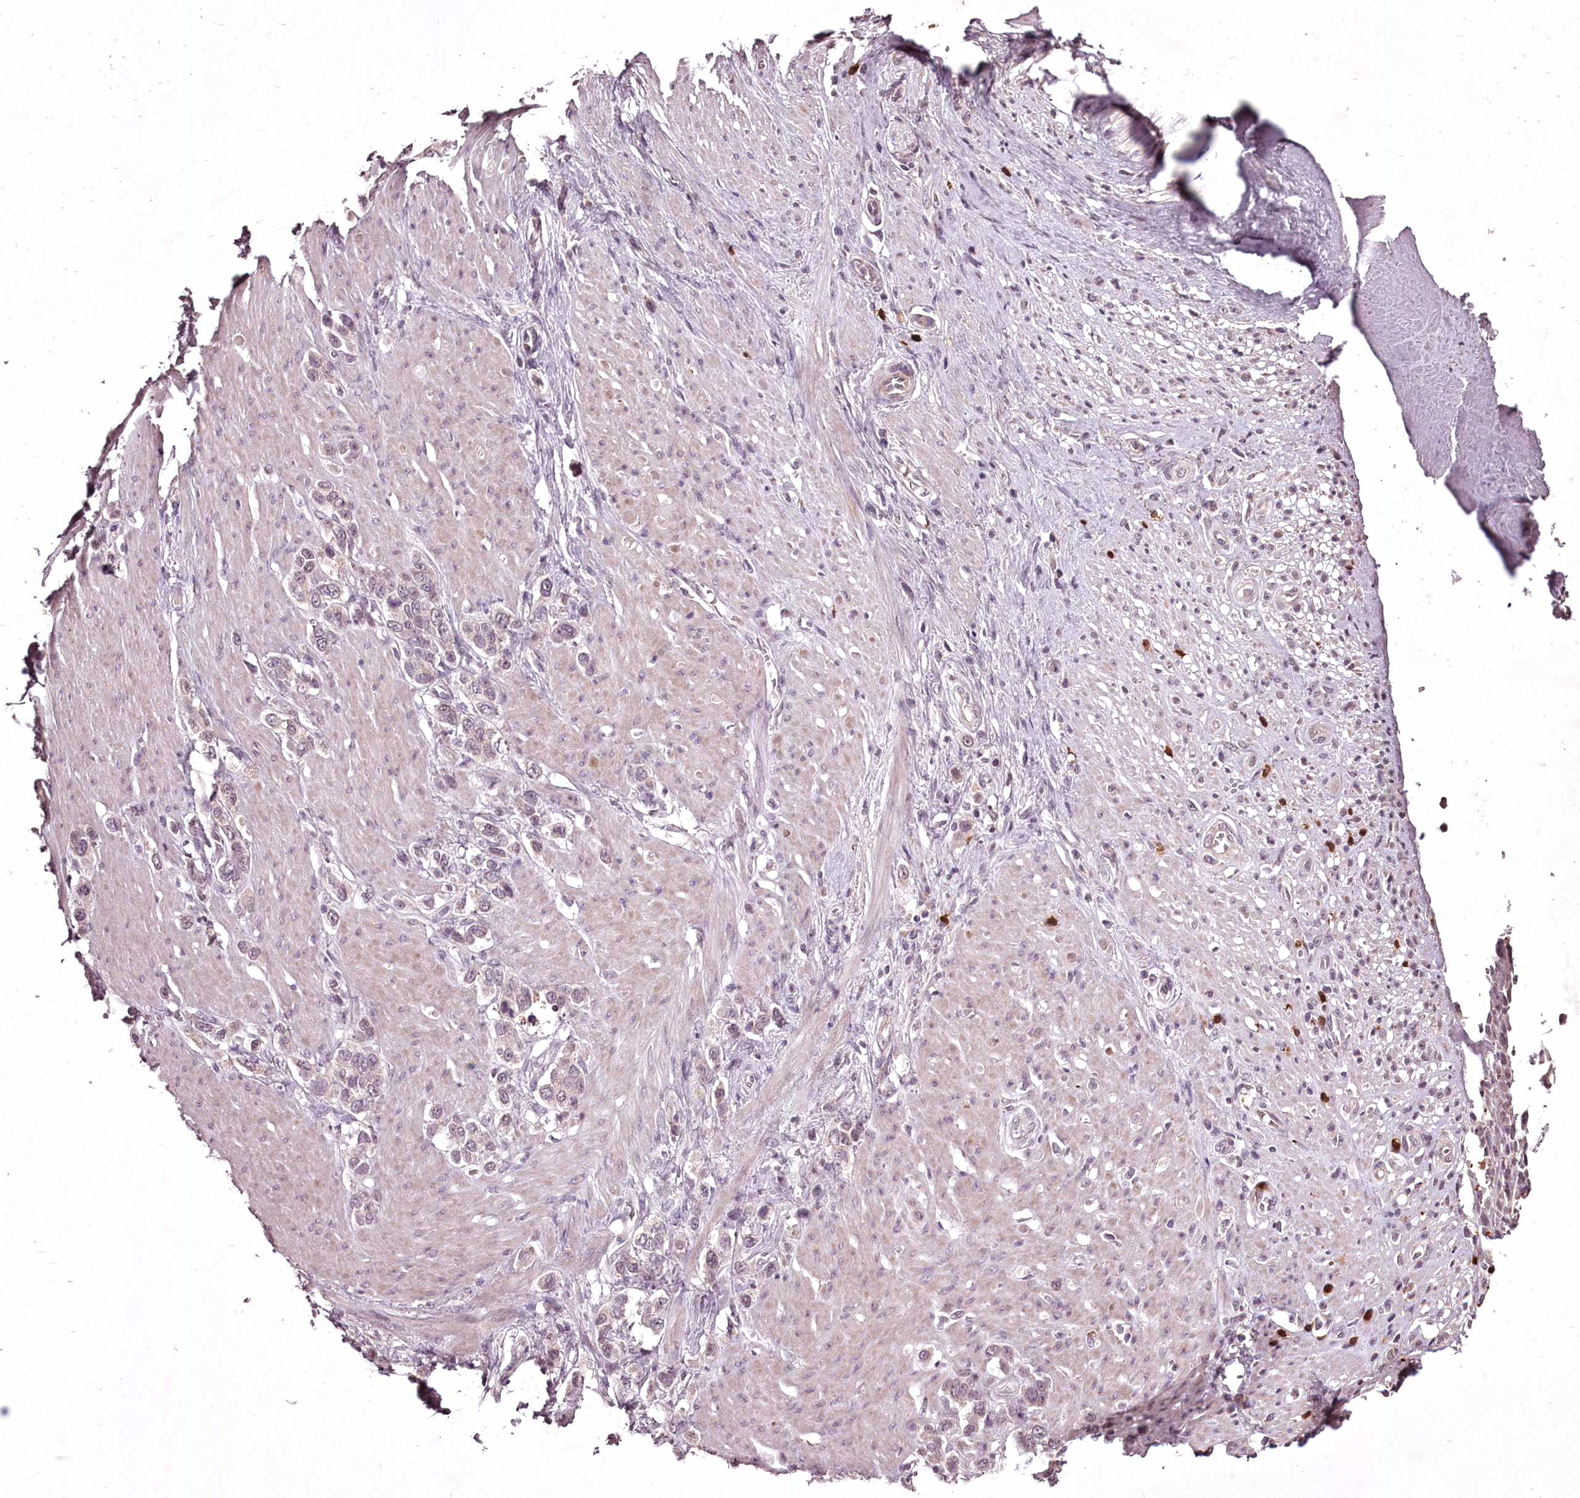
{"staining": {"intensity": "weak", "quantity": "<25%", "location": "nuclear"}, "tissue": "stomach cancer", "cell_type": "Tumor cells", "image_type": "cancer", "snomed": [{"axis": "morphology", "description": "Adenocarcinoma, NOS"}, {"axis": "morphology", "description": "Adenocarcinoma, High grade"}, {"axis": "topography", "description": "Stomach, upper"}, {"axis": "topography", "description": "Stomach, lower"}], "caption": "The image reveals no significant expression in tumor cells of stomach cancer (high-grade adenocarcinoma).", "gene": "ADRA1D", "patient": {"sex": "female", "age": 65}}